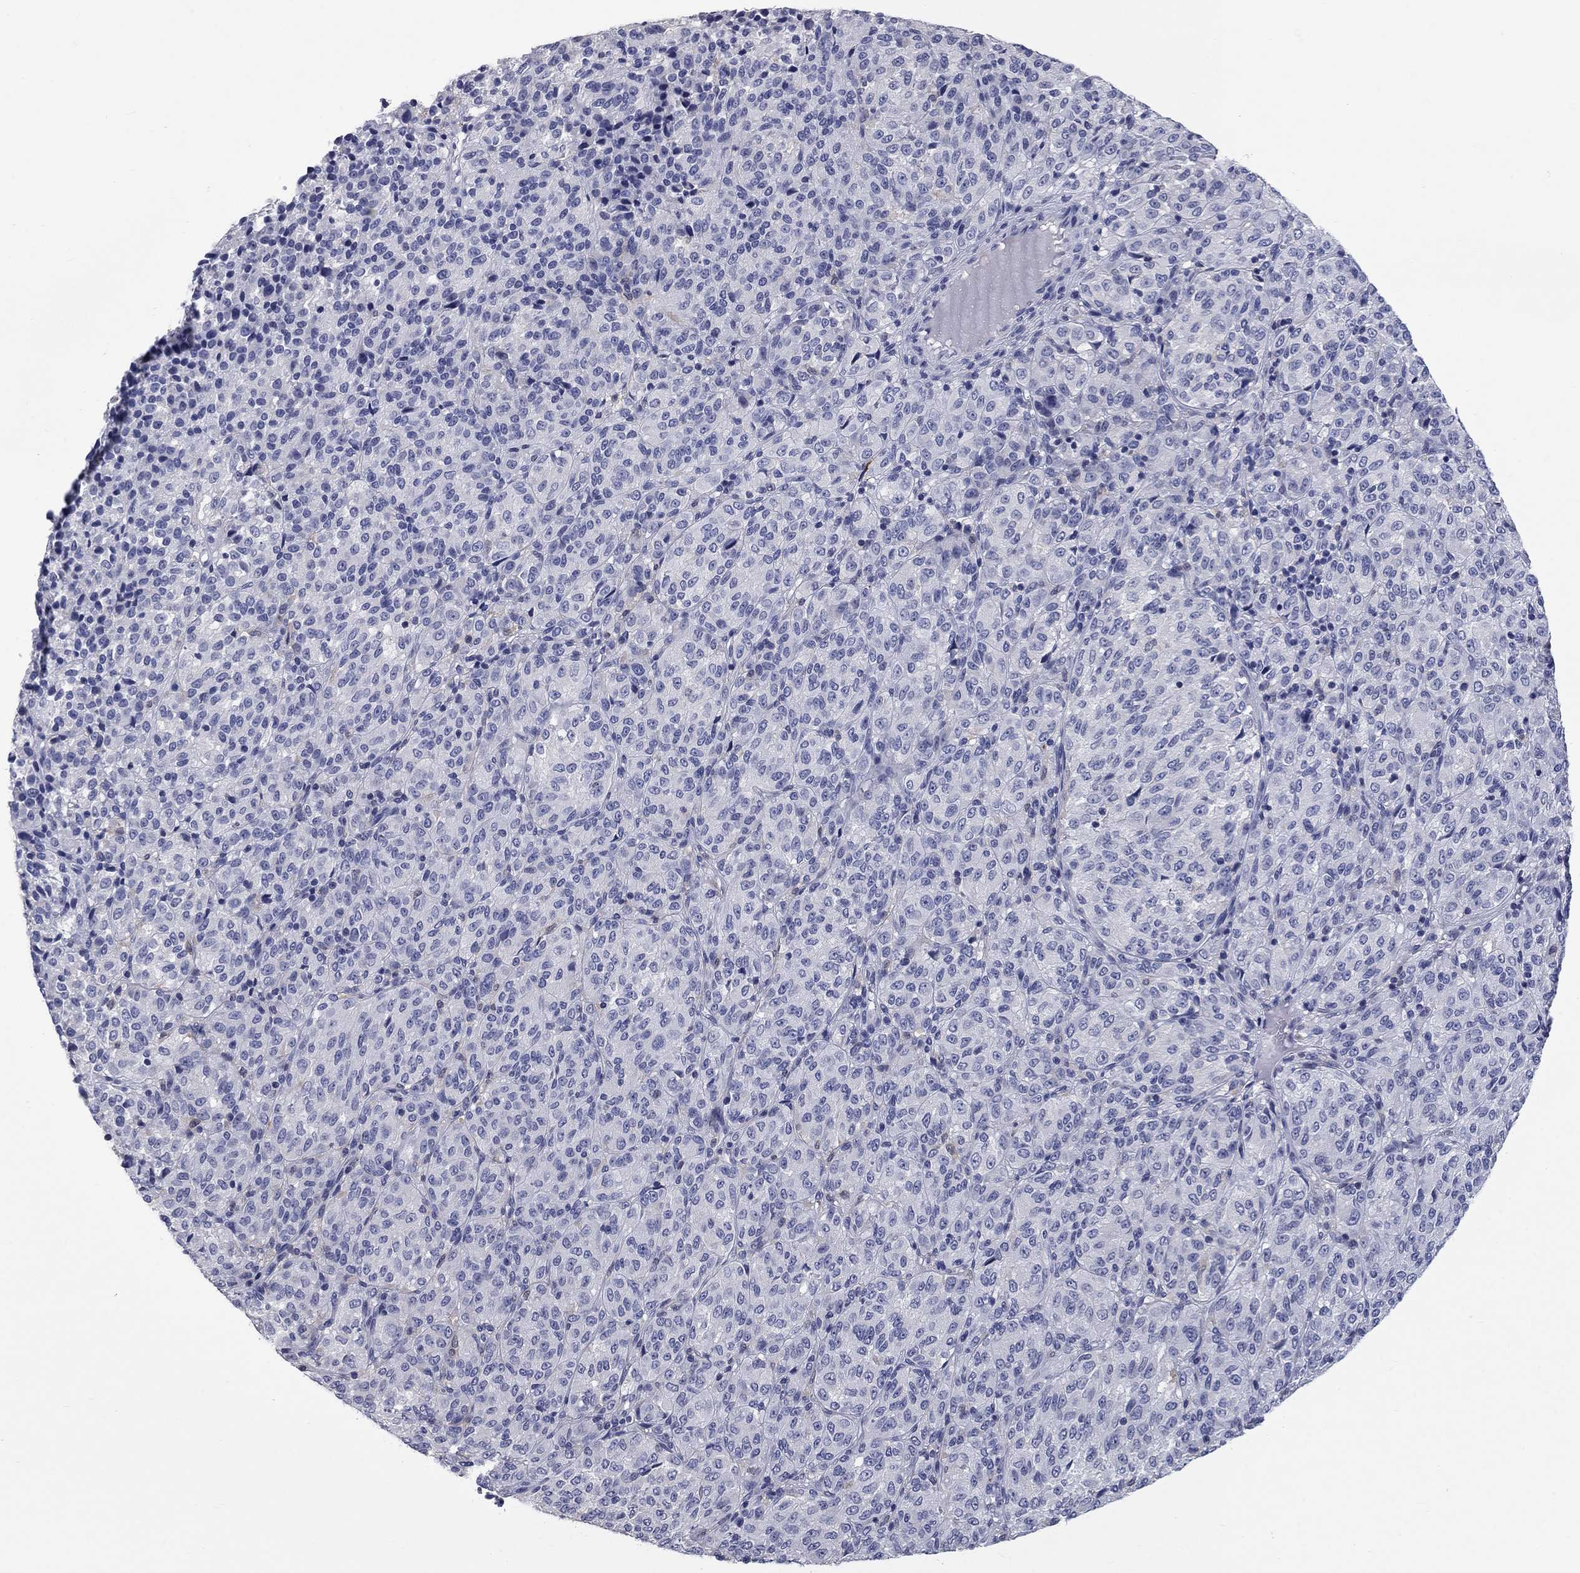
{"staining": {"intensity": "negative", "quantity": "none", "location": "none"}, "tissue": "melanoma", "cell_type": "Tumor cells", "image_type": "cancer", "snomed": [{"axis": "morphology", "description": "Malignant melanoma, Metastatic site"}, {"axis": "topography", "description": "Brain"}], "caption": "An image of human melanoma is negative for staining in tumor cells.", "gene": "PLEK", "patient": {"sex": "female", "age": 56}}